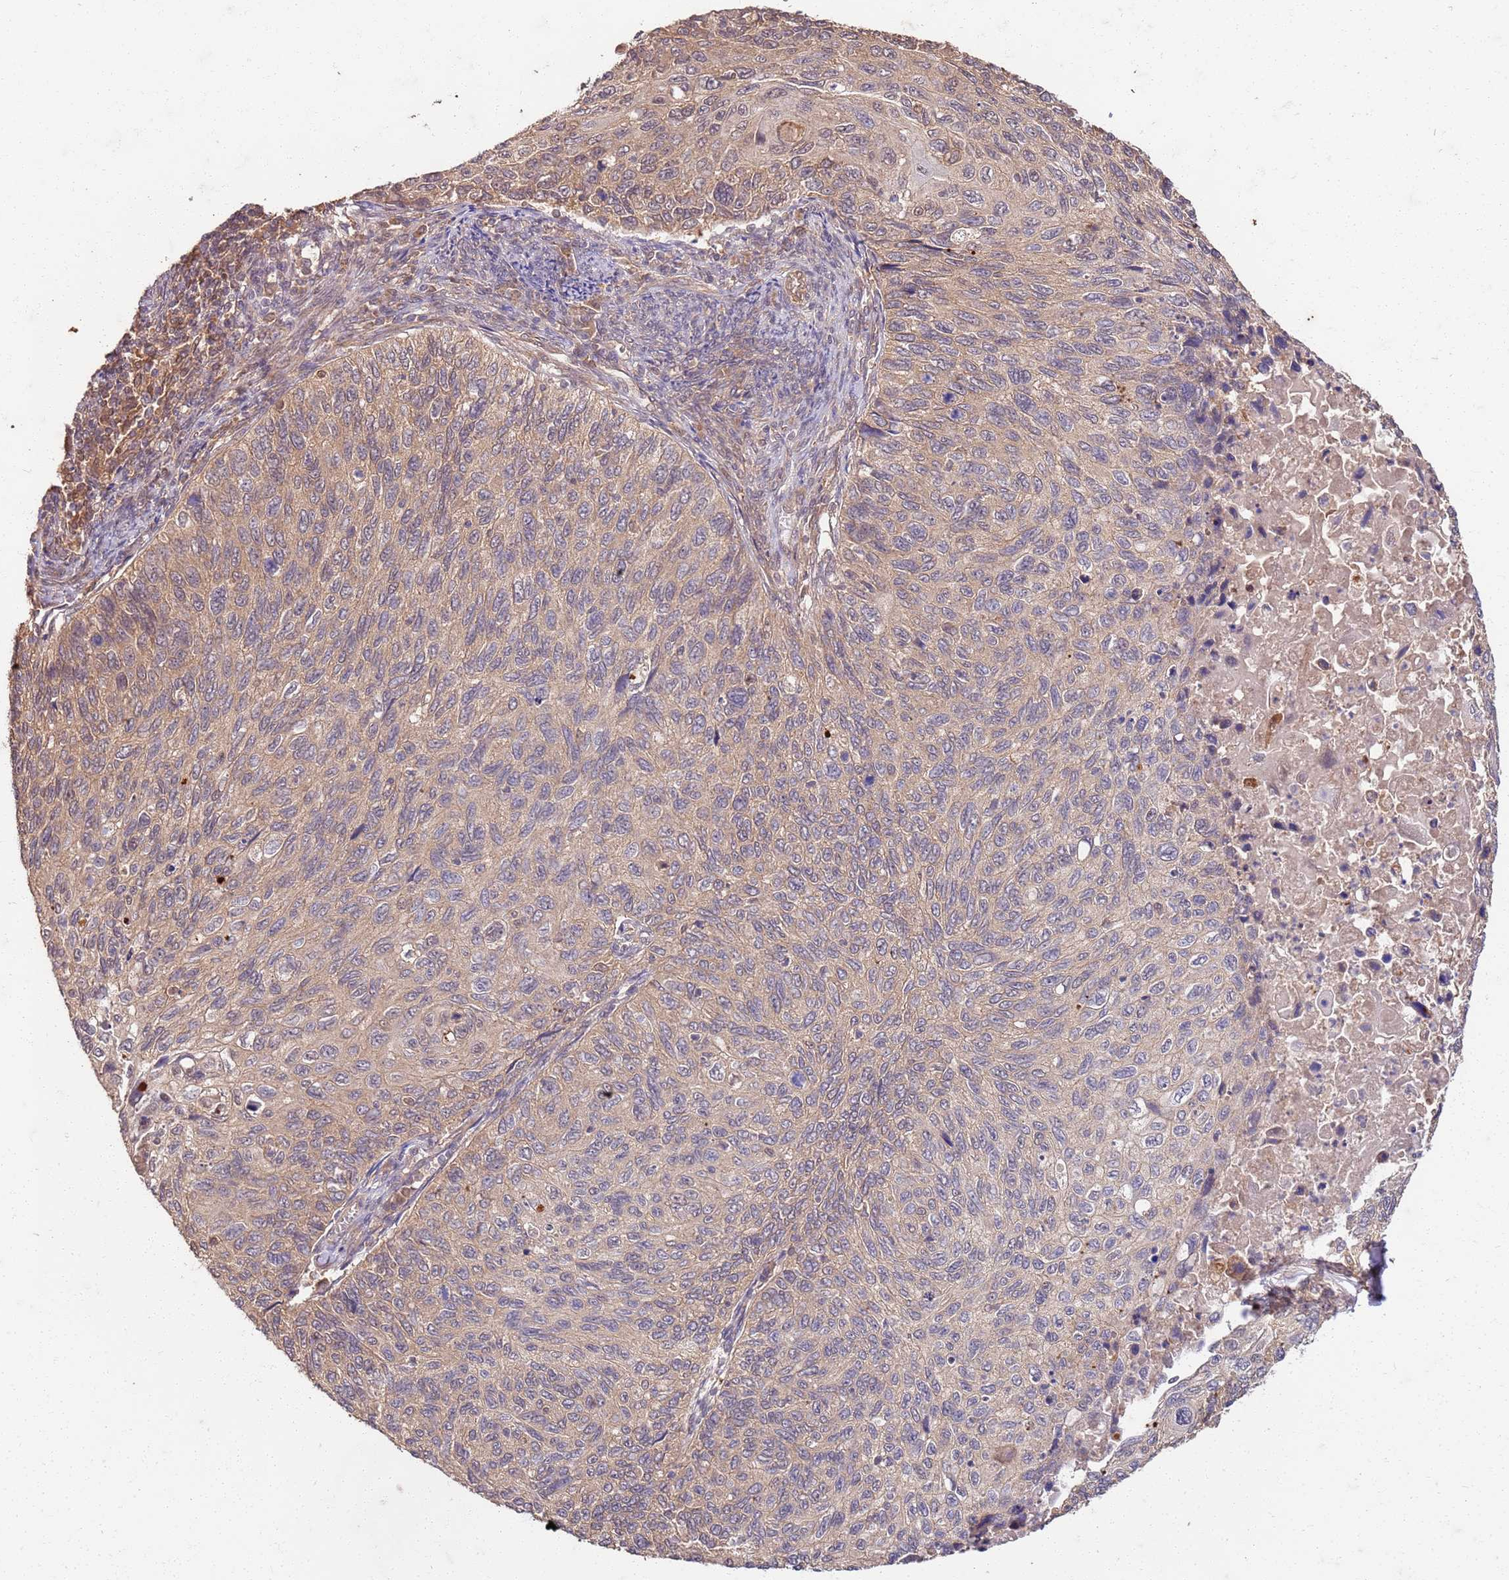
{"staining": {"intensity": "weak", "quantity": "25%-75%", "location": "cytoplasmic/membranous"}, "tissue": "cervical cancer", "cell_type": "Tumor cells", "image_type": "cancer", "snomed": [{"axis": "morphology", "description": "Squamous cell carcinoma, NOS"}, {"axis": "topography", "description": "Cervix"}], "caption": "Cervical cancer stained with a protein marker demonstrates weak staining in tumor cells.", "gene": "UBE3A", "patient": {"sex": "female", "age": 70}}